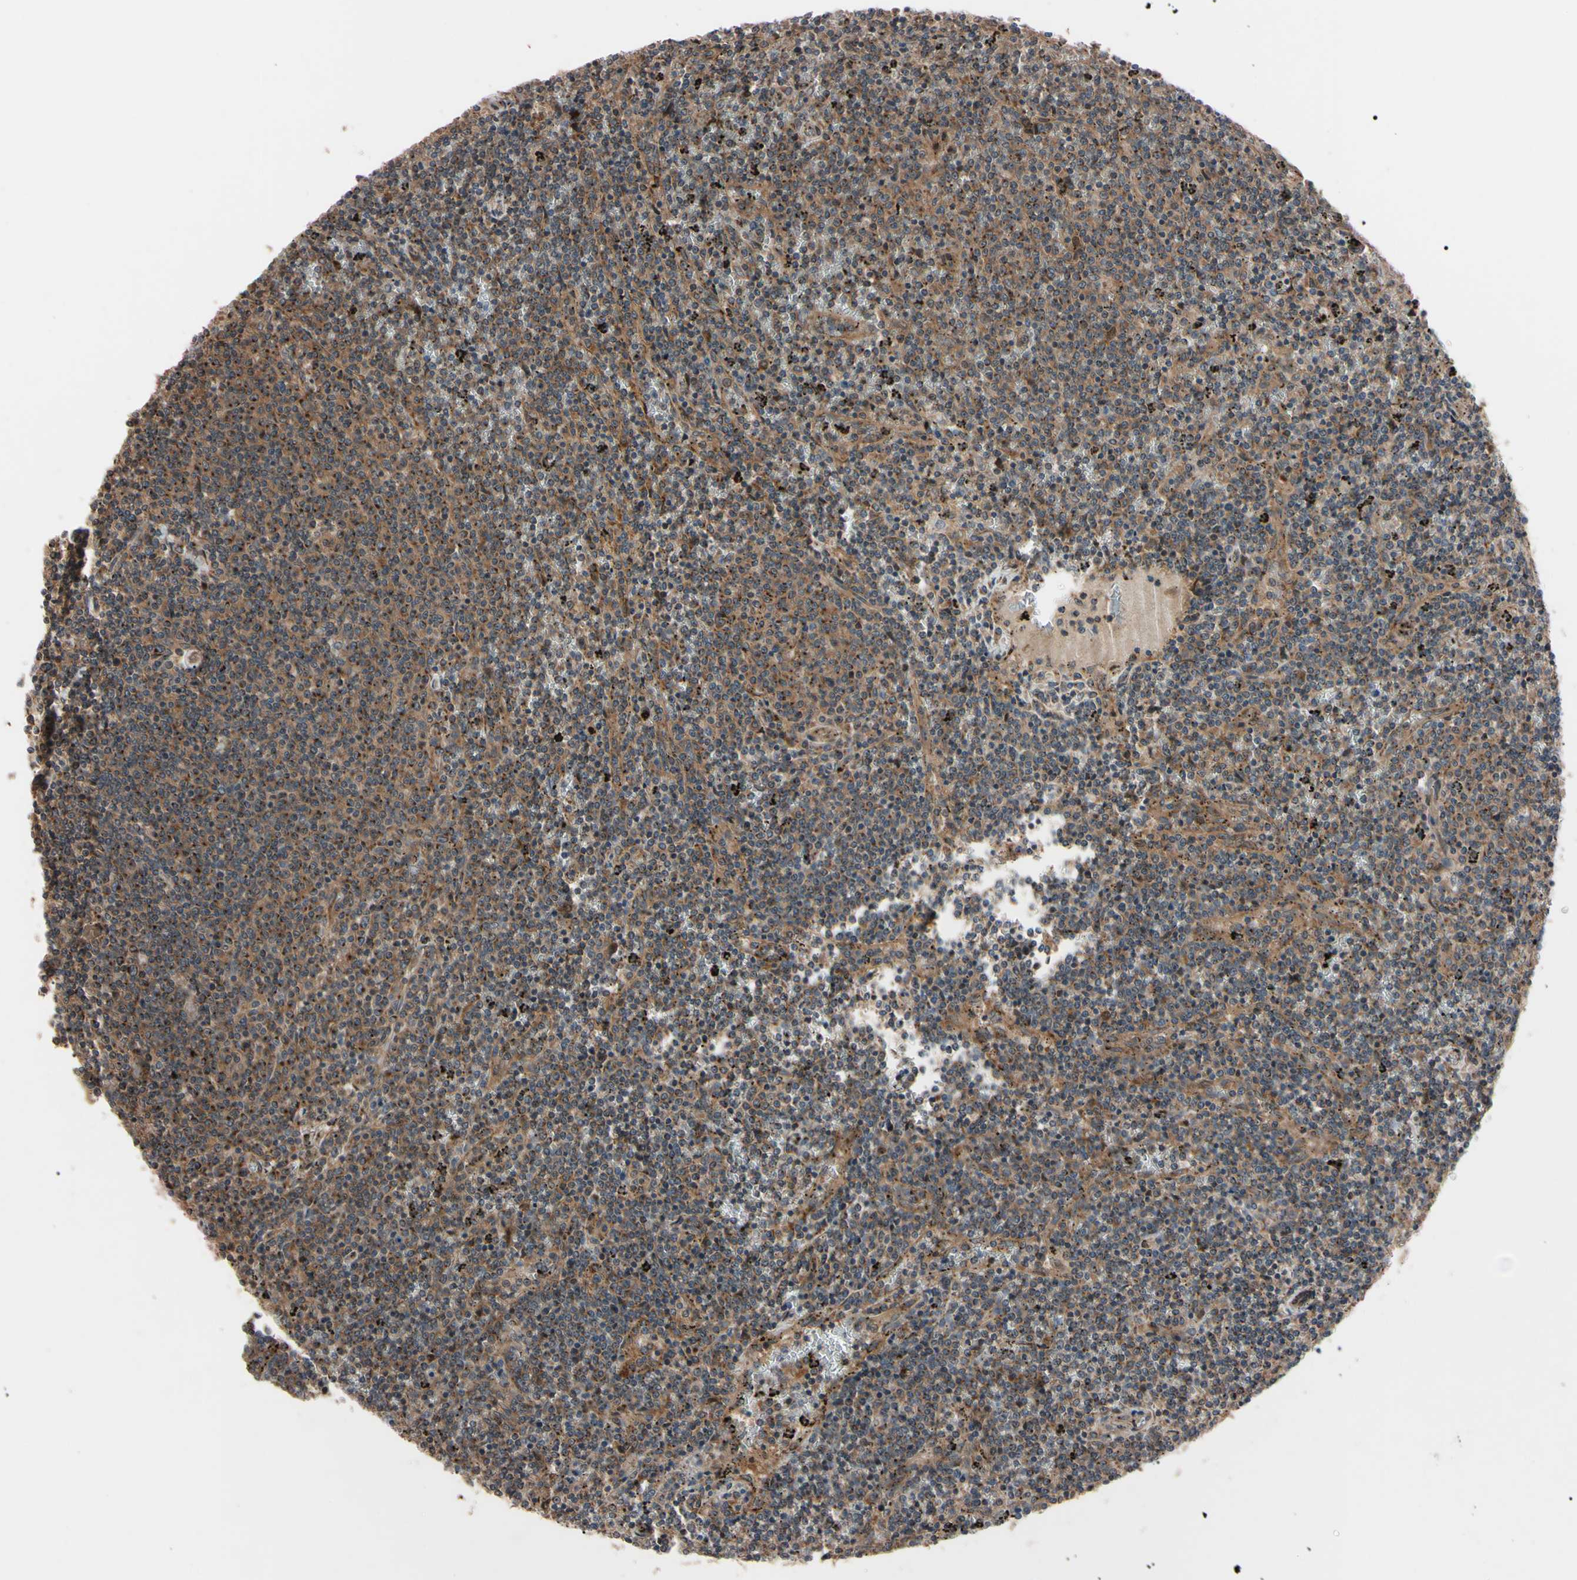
{"staining": {"intensity": "strong", "quantity": ">75%", "location": "cytoplasmic/membranous"}, "tissue": "lymphoma", "cell_type": "Tumor cells", "image_type": "cancer", "snomed": [{"axis": "morphology", "description": "Malignant lymphoma, non-Hodgkin's type, Low grade"}, {"axis": "topography", "description": "Spleen"}], "caption": "The immunohistochemical stain shows strong cytoplasmic/membranous staining in tumor cells of malignant lymphoma, non-Hodgkin's type (low-grade) tissue.", "gene": "GUCY1B1", "patient": {"sex": "female", "age": 50}}